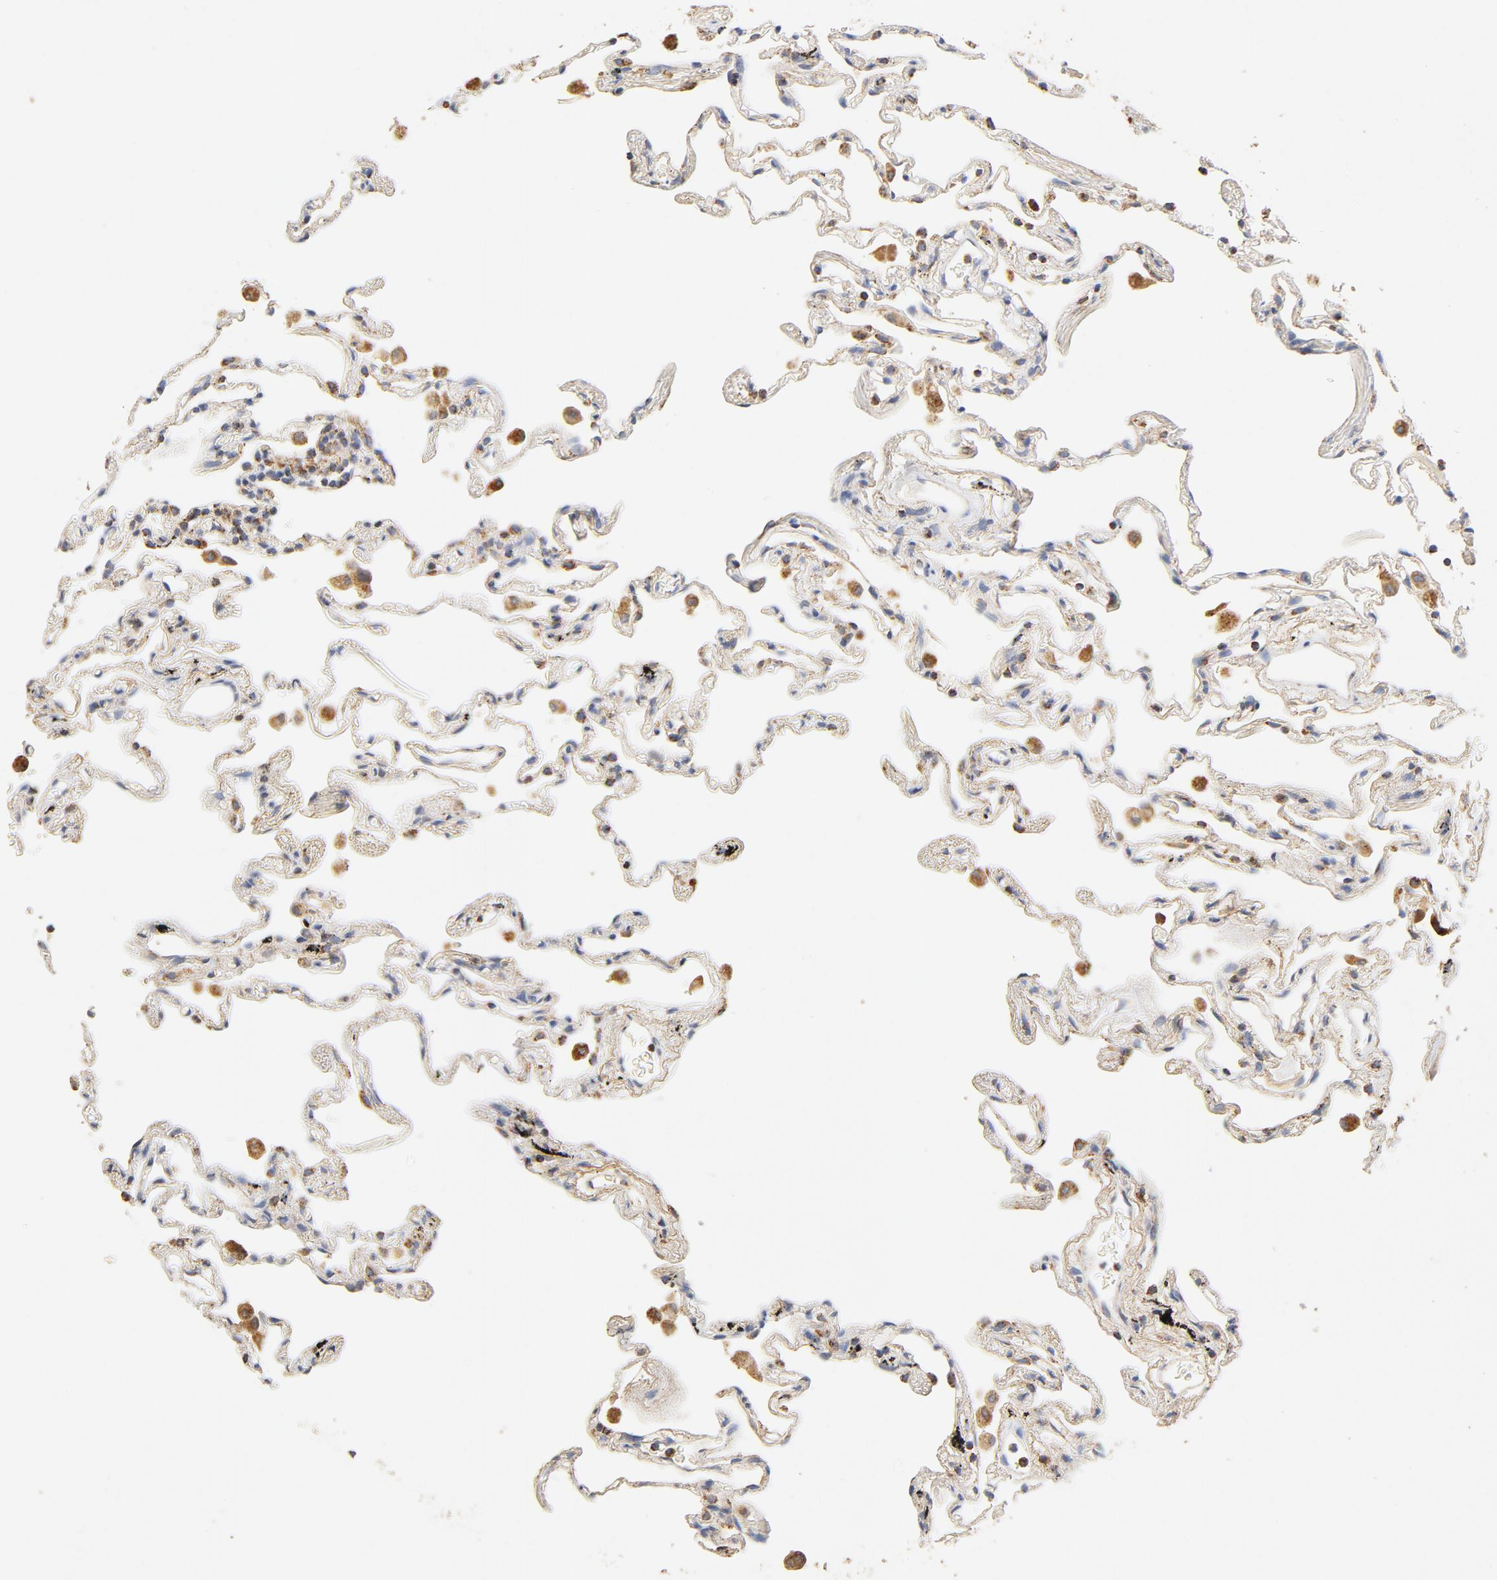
{"staining": {"intensity": "weak", "quantity": ">75%", "location": "cytoplasmic/membranous"}, "tissue": "lung", "cell_type": "Alveolar cells", "image_type": "normal", "snomed": [{"axis": "morphology", "description": "Normal tissue, NOS"}, {"axis": "morphology", "description": "Inflammation, NOS"}, {"axis": "topography", "description": "Lung"}], "caption": "Immunohistochemistry histopathology image of unremarkable lung: human lung stained using IHC displays low levels of weak protein expression localized specifically in the cytoplasmic/membranous of alveolar cells, appearing as a cytoplasmic/membranous brown color.", "gene": "COX4I1", "patient": {"sex": "male", "age": 69}}